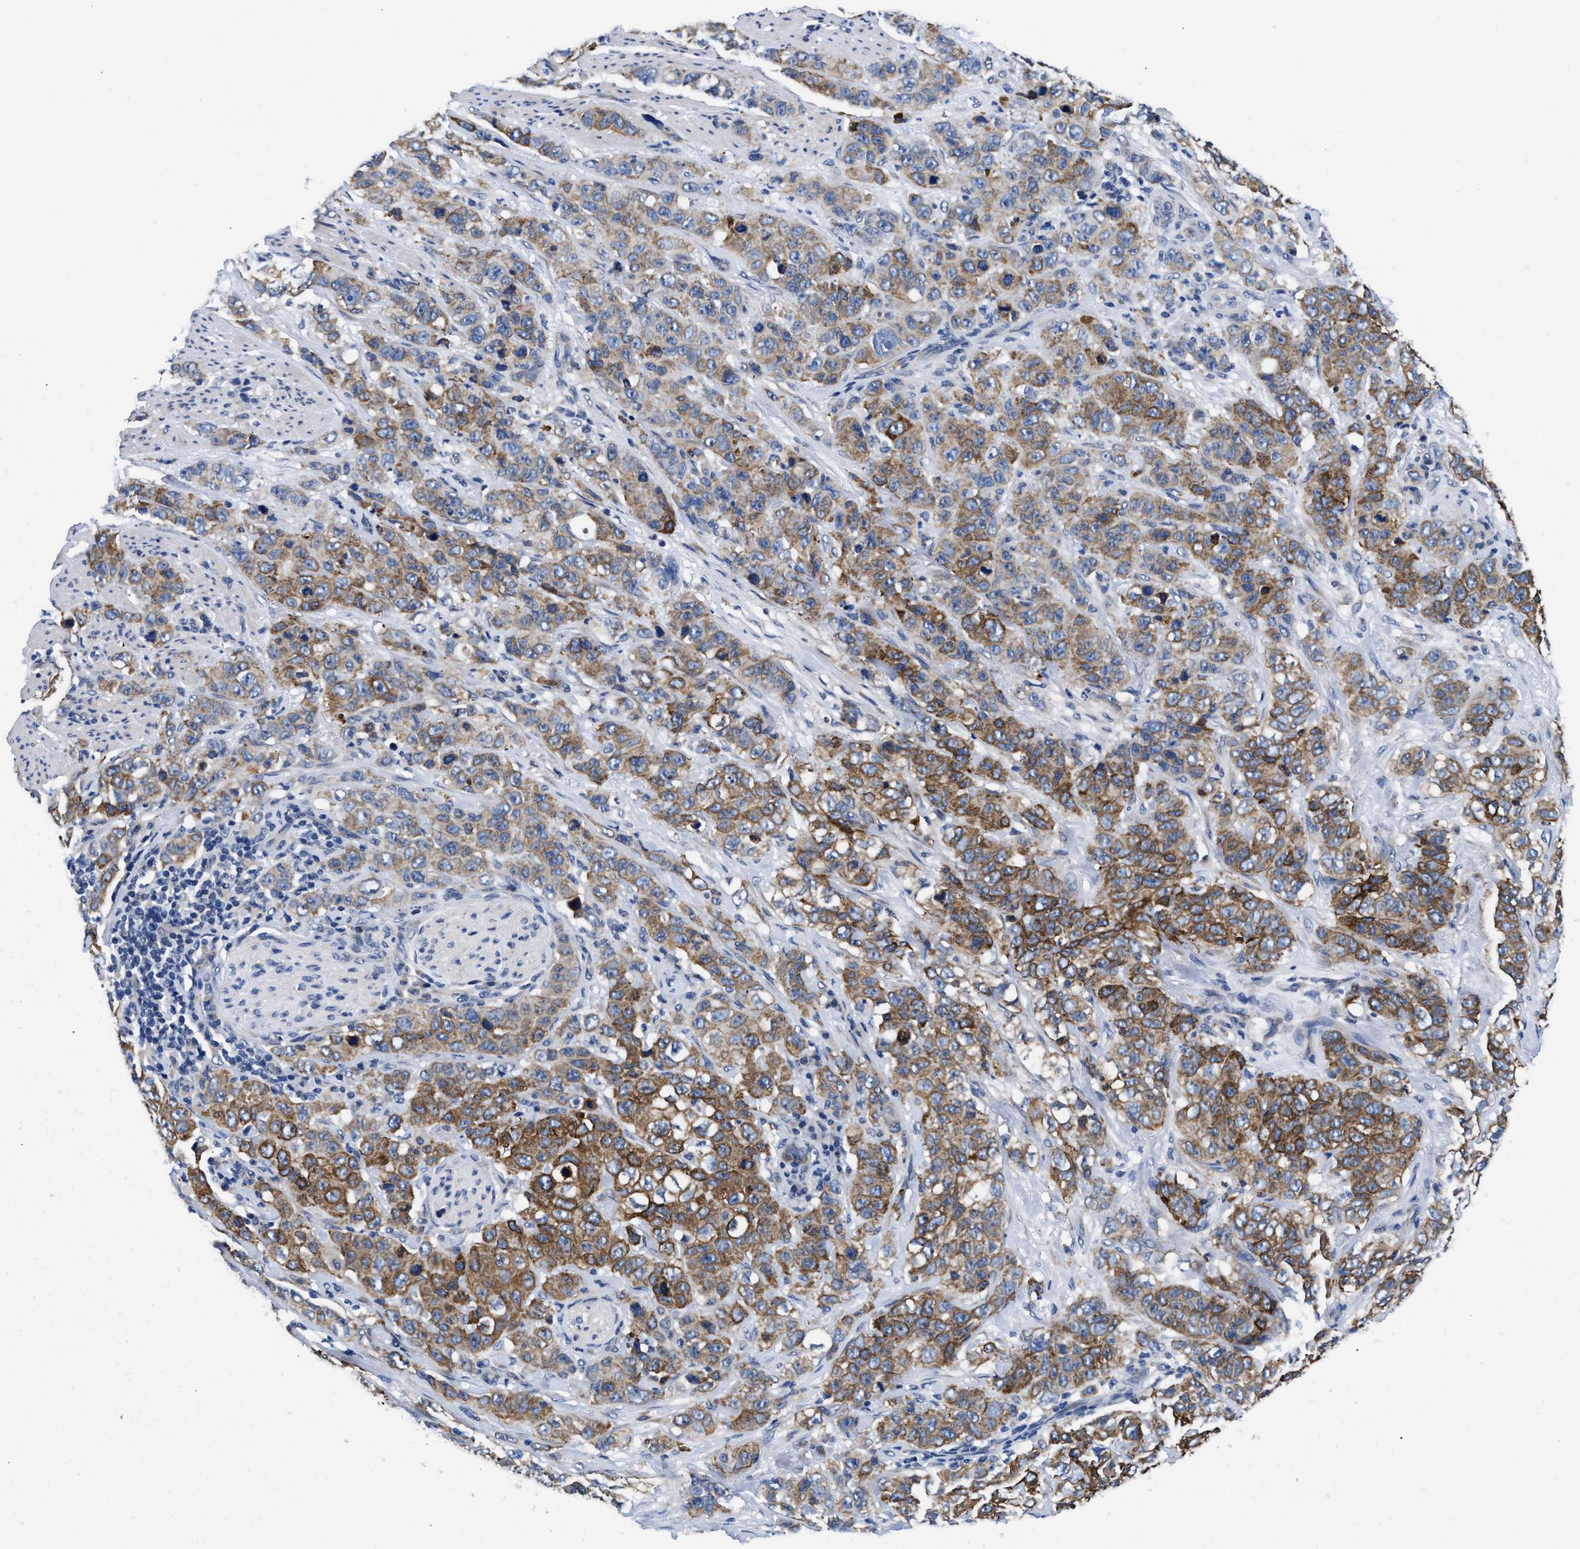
{"staining": {"intensity": "moderate", "quantity": ">75%", "location": "cytoplasmic/membranous"}, "tissue": "stomach cancer", "cell_type": "Tumor cells", "image_type": "cancer", "snomed": [{"axis": "morphology", "description": "Adenocarcinoma, NOS"}, {"axis": "topography", "description": "Stomach"}], "caption": "A histopathology image showing moderate cytoplasmic/membranous positivity in approximately >75% of tumor cells in adenocarcinoma (stomach), as visualized by brown immunohistochemical staining.", "gene": "RINT1", "patient": {"sex": "male", "age": 48}}